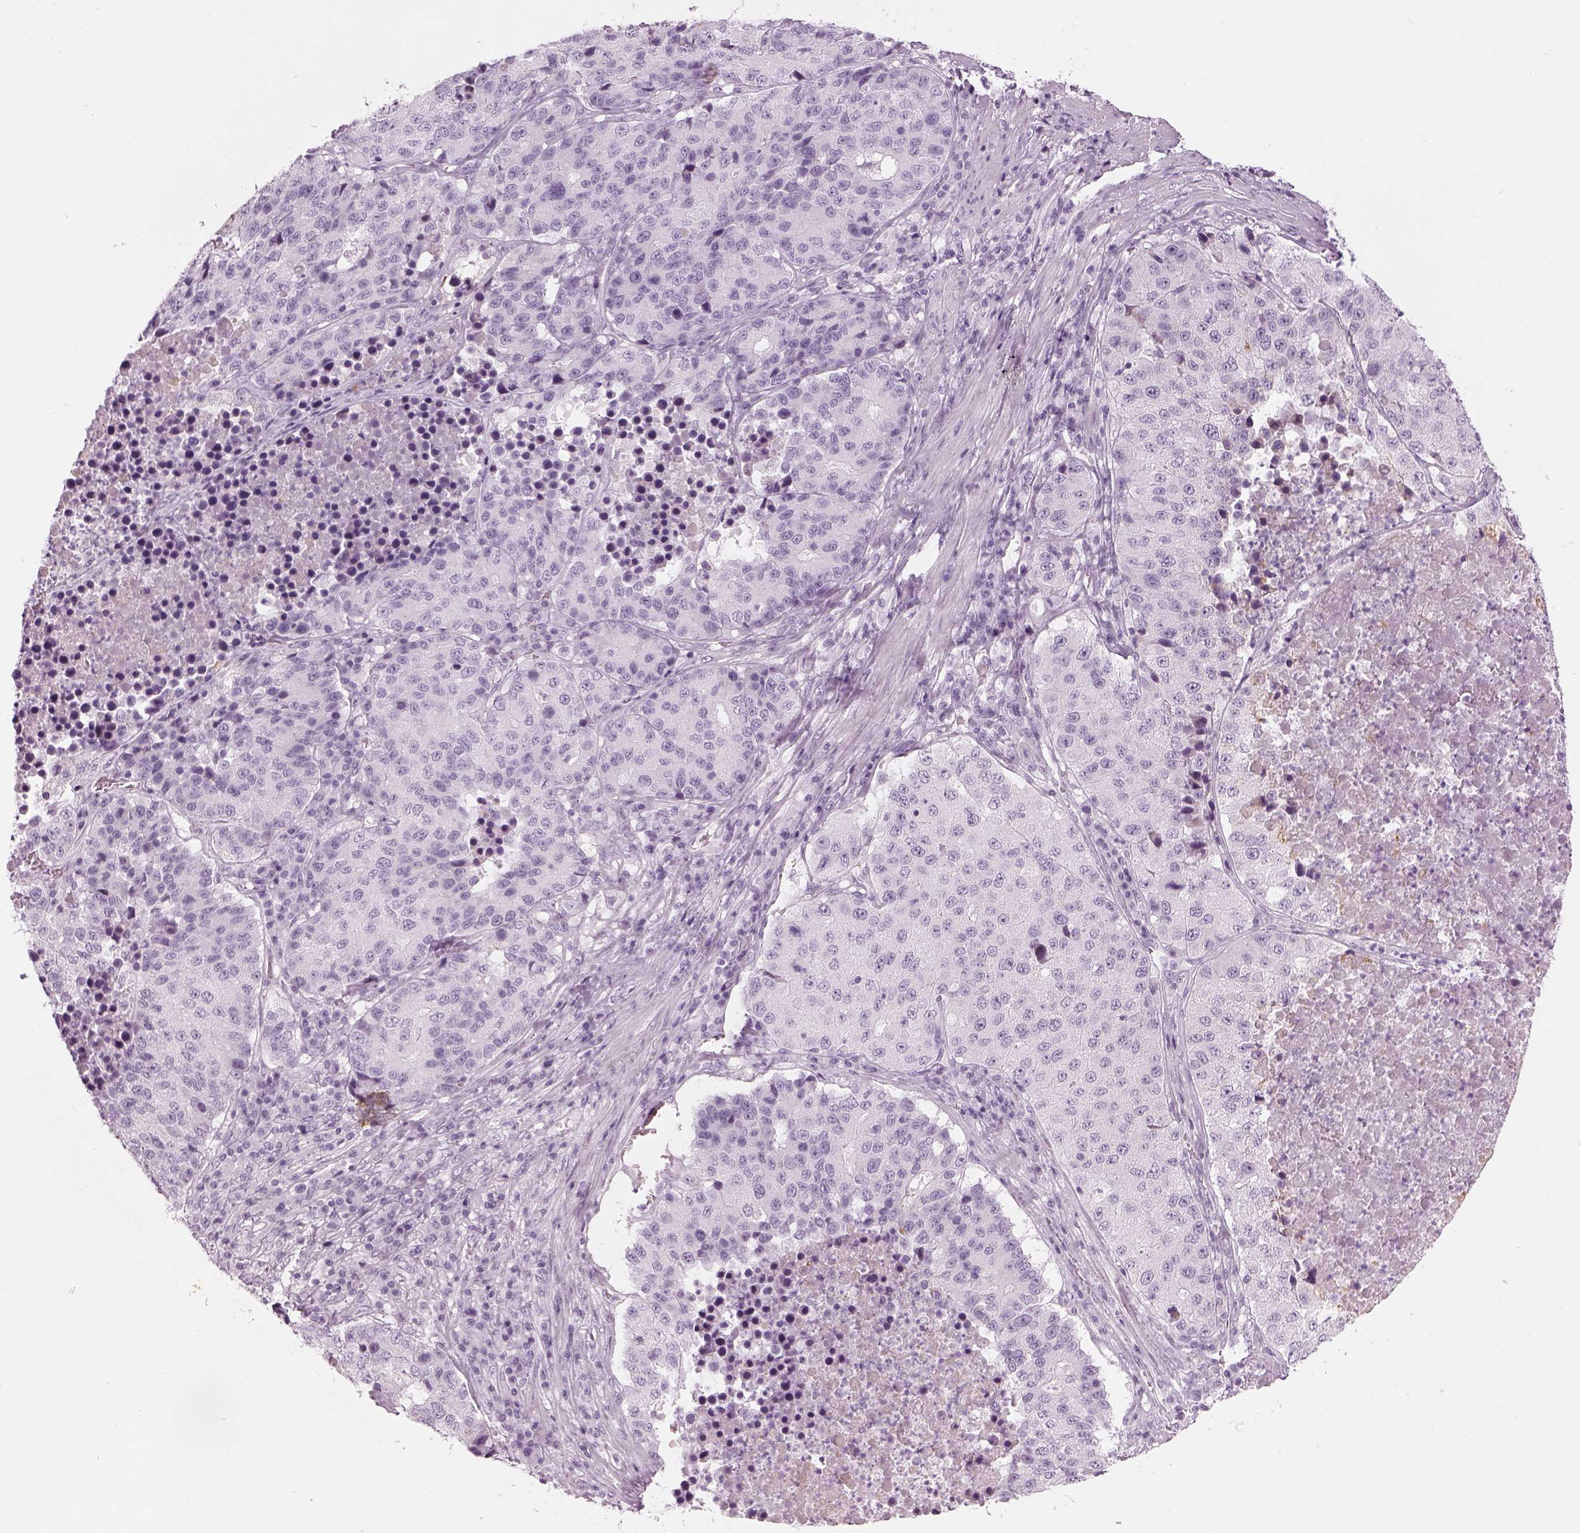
{"staining": {"intensity": "negative", "quantity": "none", "location": "none"}, "tissue": "stomach cancer", "cell_type": "Tumor cells", "image_type": "cancer", "snomed": [{"axis": "morphology", "description": "Adenocarcinoma, NOS"}, {"axis": "topography", "description": "Stomach"}], "caption": "A micrograph of stomach adenocarcinoma stained for a protein displays no brown staining in tumor cells.", "gene": "SAG", "patient": {"sex": "male", "age": 71}}